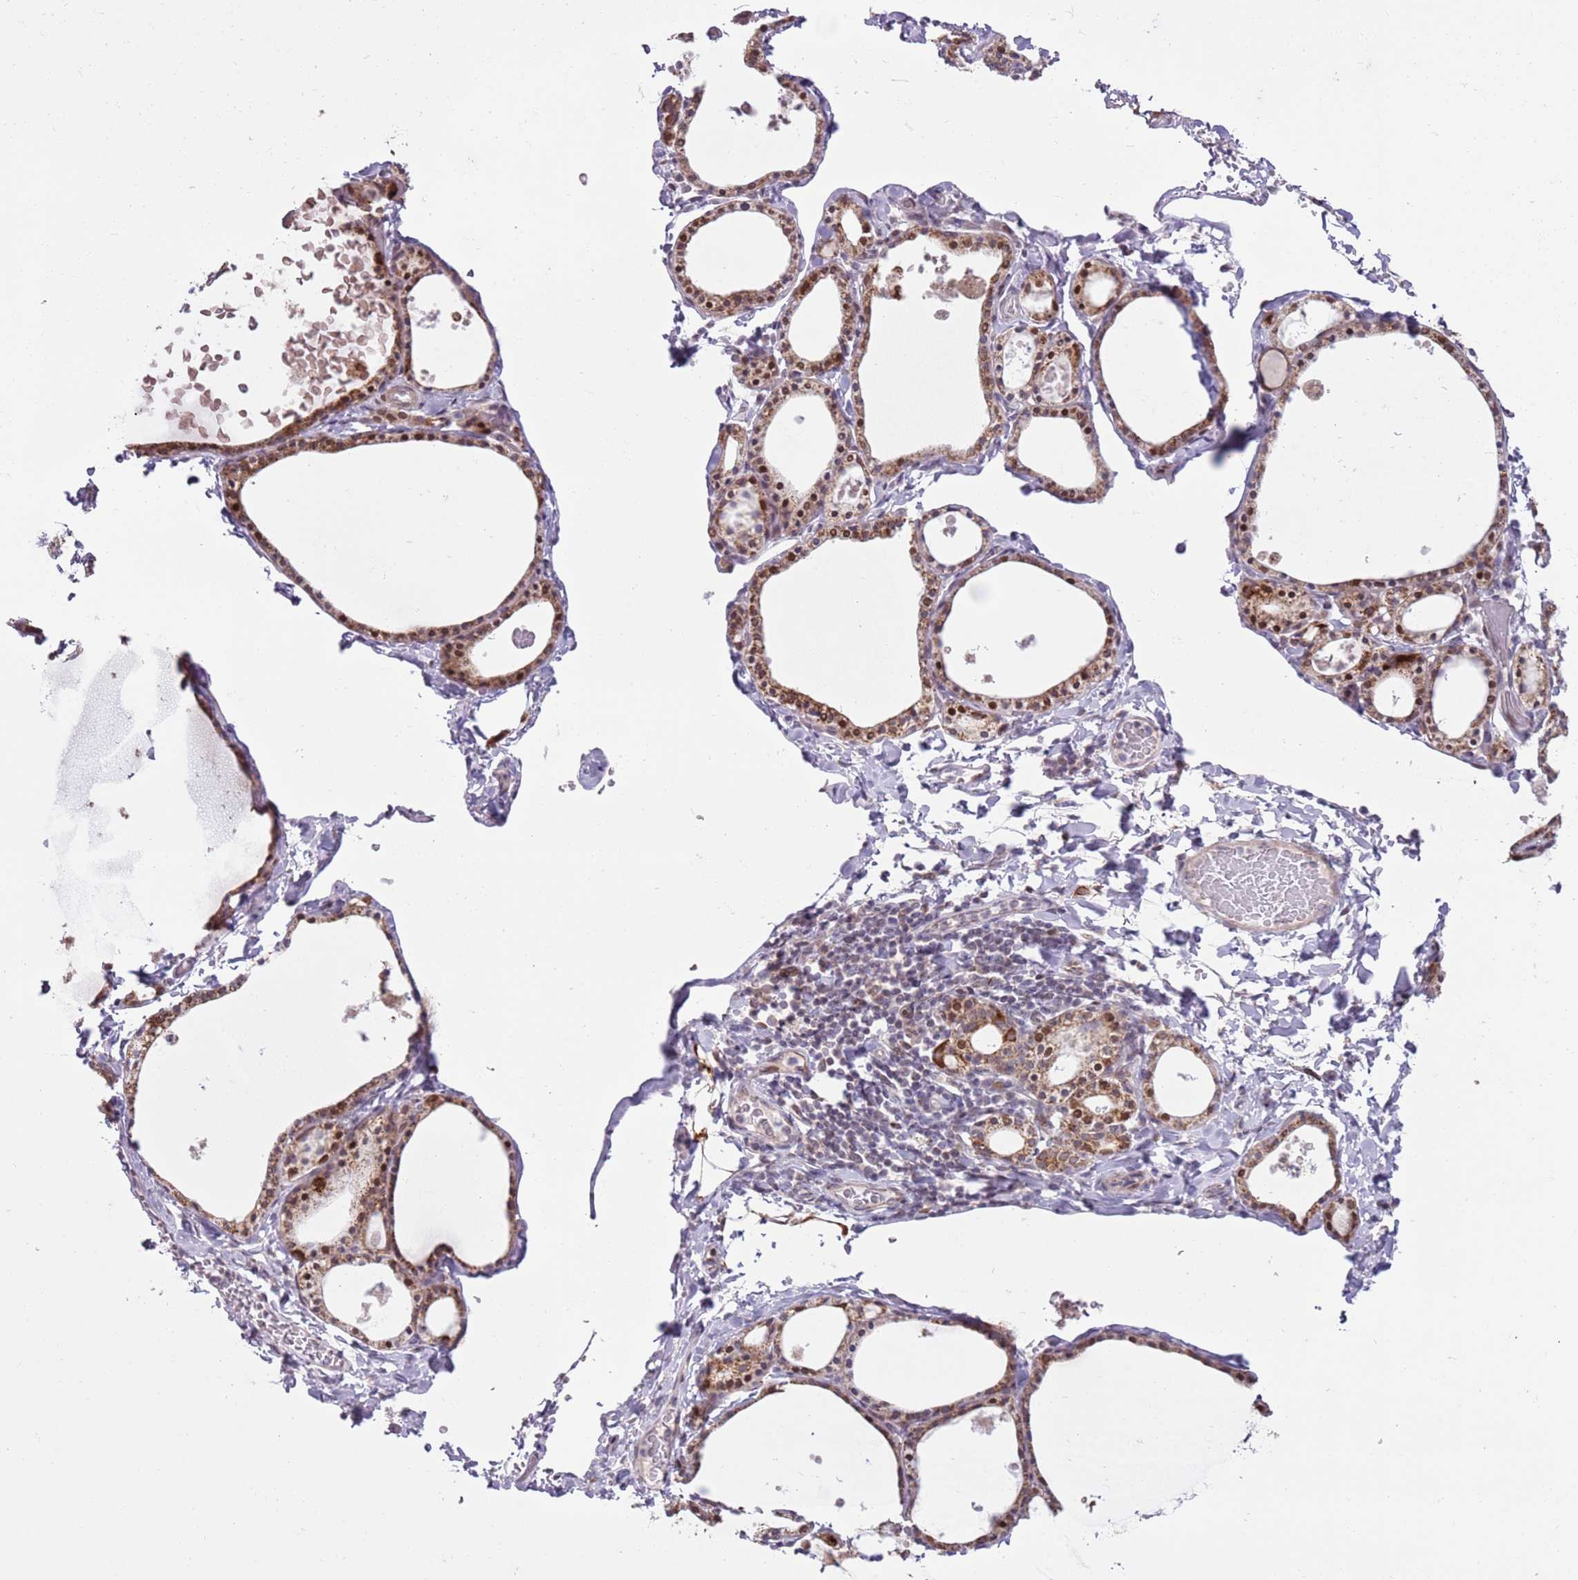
{"staining": {"intensity": "moderate", "quantity": ">75%", "location": "cytoplasmic/membranous,nuclear"}, "tissue": "thyroid gland", "cell_type": "Glandular cells", "image_type": "normal", "snomed": [{"axis": "morphology", "description": "Normal tissue, NOS"}, {"axis": "topography", "description": "Thyroid gland"}], "caption": "IHC of benign thyroid gland demonstrates medium levels of moderate cytoplasmic/membranous,nuclear expression in approximately >75% of glandular cells.", "gene": "MLLT11", "patient": {"sex": "male", "age": 56}}